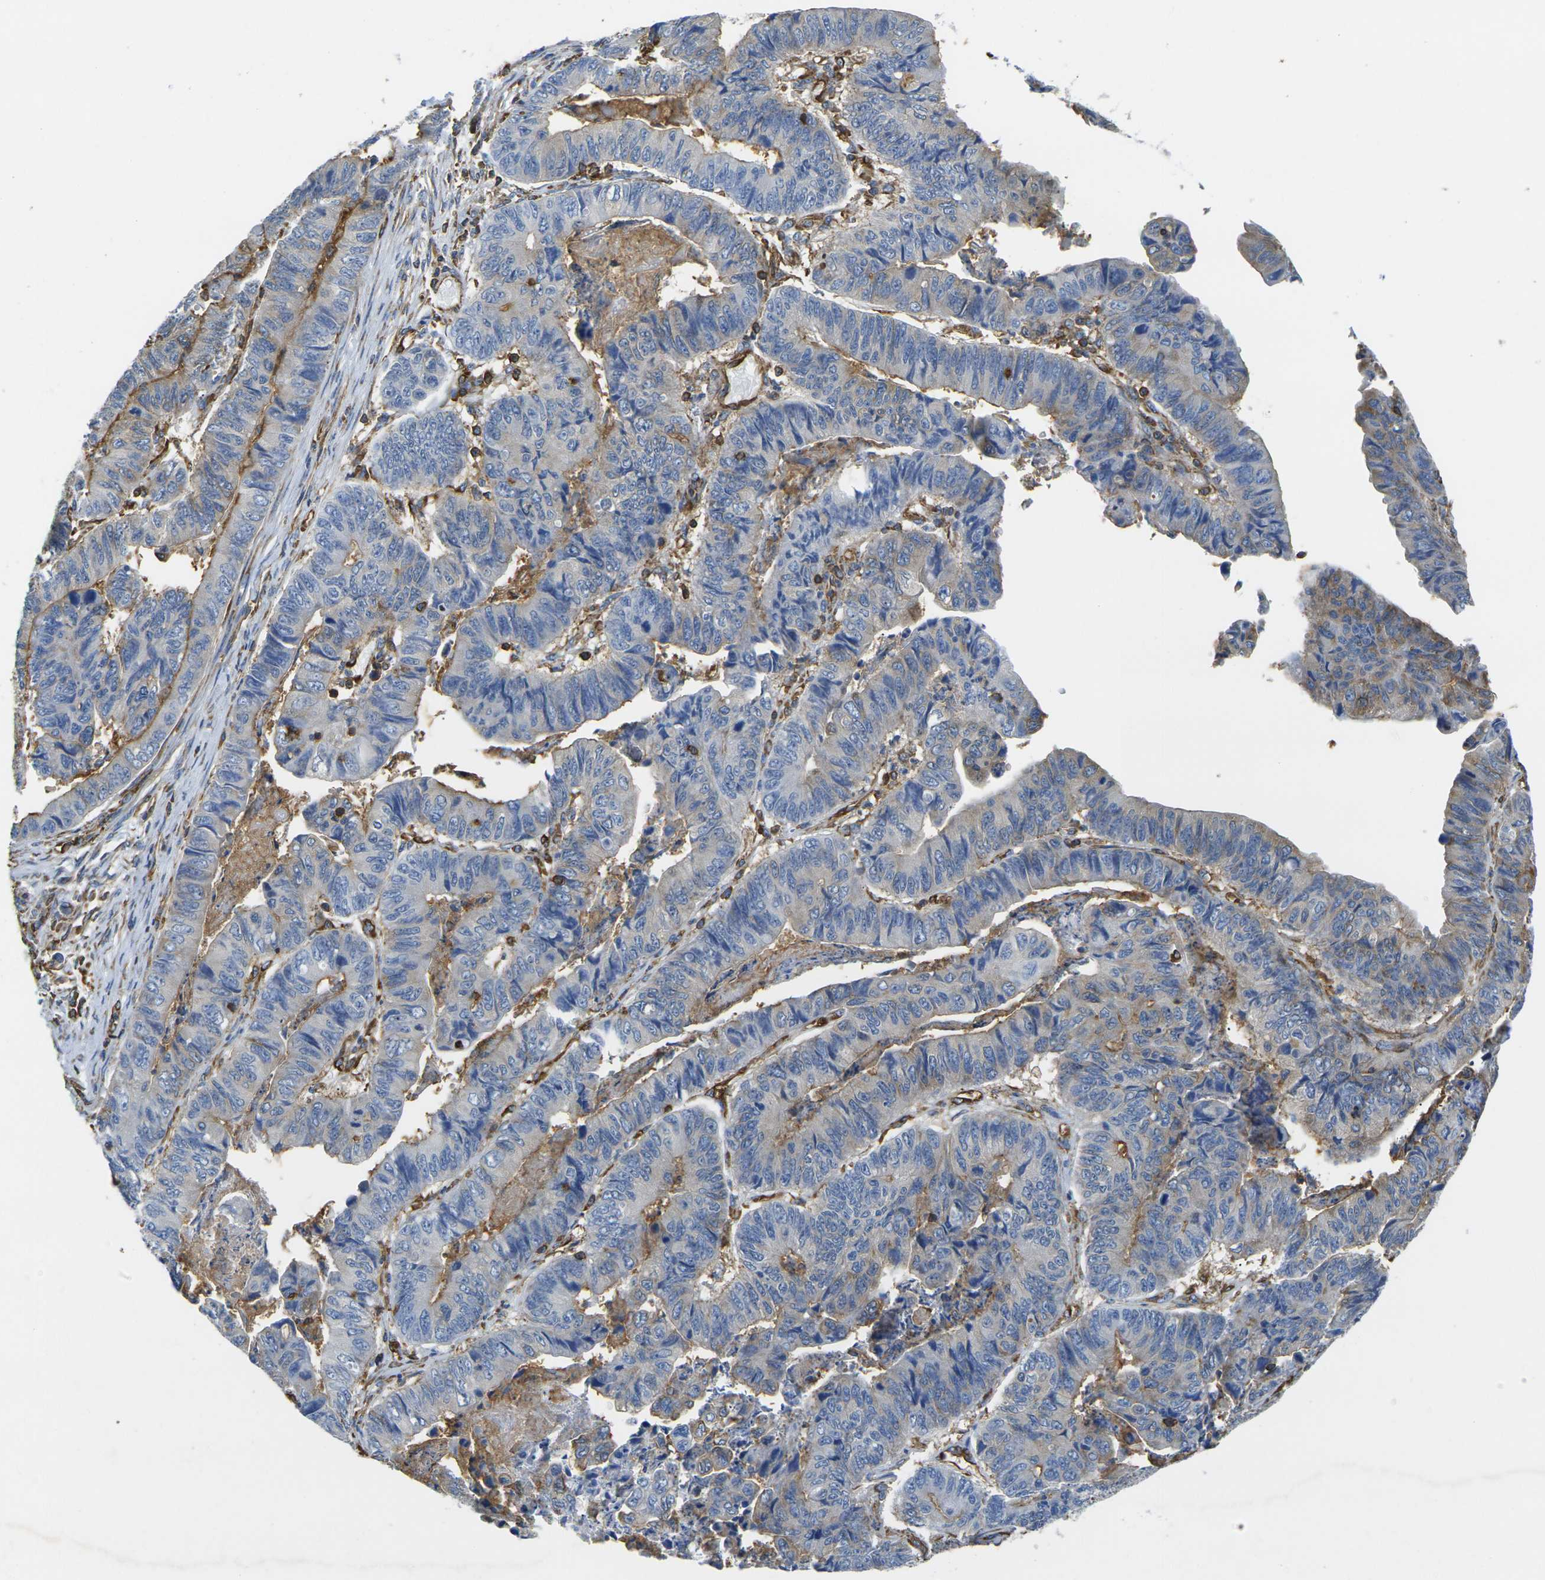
{"staining": {"intensity": "moderate", "quantity": "<25%", "location": "cytoplasmic/membranous"}, "tissue": "stomach cancer", "cell_type": "Tumor cells", "image_type": "cancer", "snomed": [{"axis": "morphology", "description": "Adenocarcinoma, NOS"}, {"axis": "topography", "description": "Stomach, lower"}], "caption": "DAB (3,3'-diaminobenzidine) immunohistochemical staining of human stomach cancer (adenocarcinoma) reveals moderate cytoplasmic/membranous protein positivity in approximately <25% of tumor cells.", "gene": "FAM110D", "patient": {"sex": "male", "age": 77}}